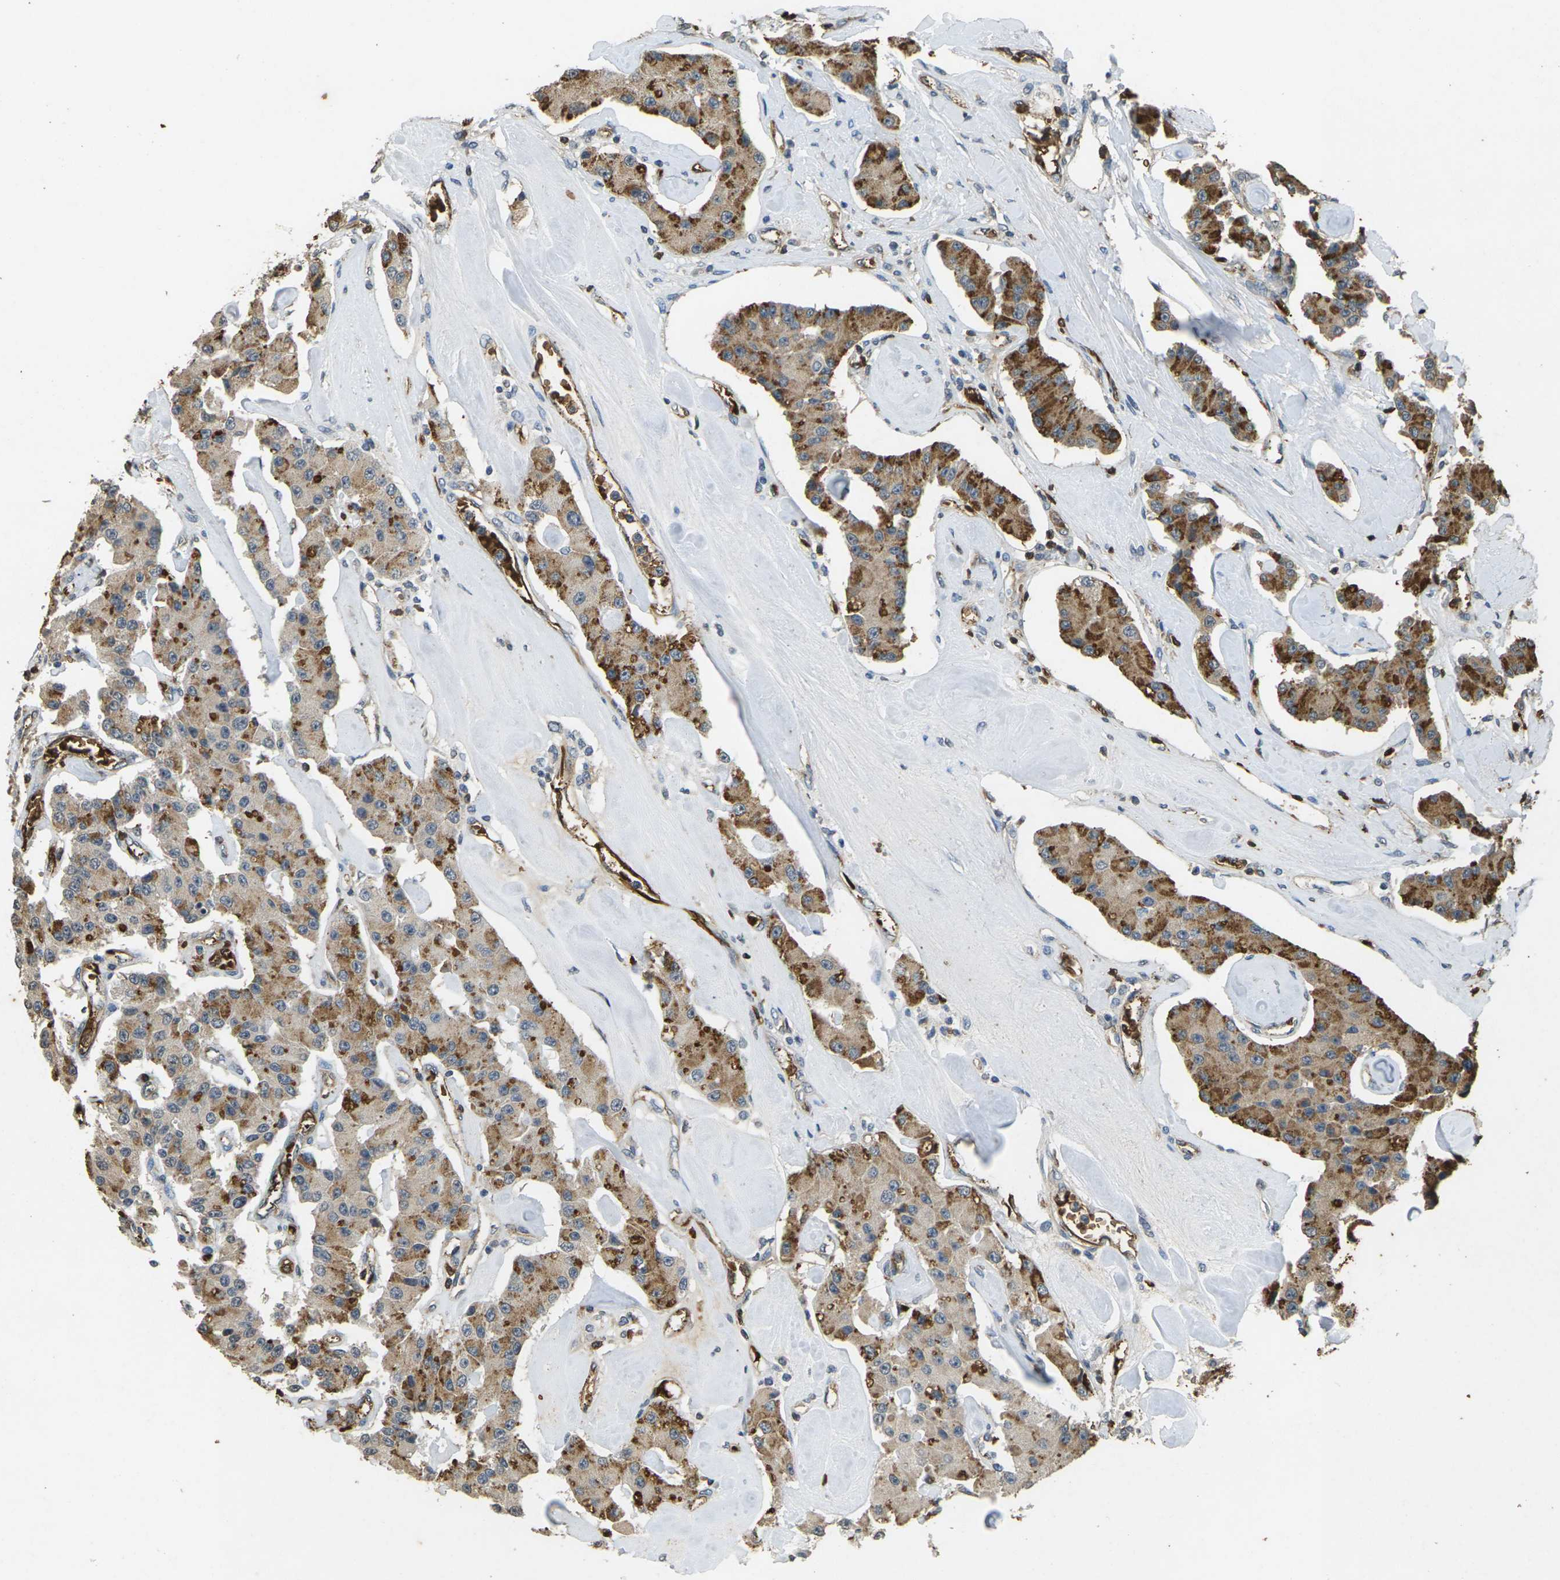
{"staining": {"intensity": "strong", "quantity": "25%-75%", "location": "cytoplasmic/membranous"}, "tissue": "carcinoid", "cell_type": "Tumor cells", "image_type": "cancer", "snomed": [{"axis": "morphology", "description": "Carcinoid, malignant, NOS"}, {"axis": "topography", "description": "Pancreas"}], "caption": "Immunohistochemistry (IHC) of human carcinoid (malignant) exhibits high levels of strong cytoplasmic/membranous staining in approximately 25%-75% of tumor cells. The staining was performed using DAB (3,3'-diaminobenzidine) to visualize the protein expression in brown, while the nuclei were stained in blue with hematoxylin (Magnification: 20x).", "gene": "HBB", "patient": {"sex": "male", "age": 41}}